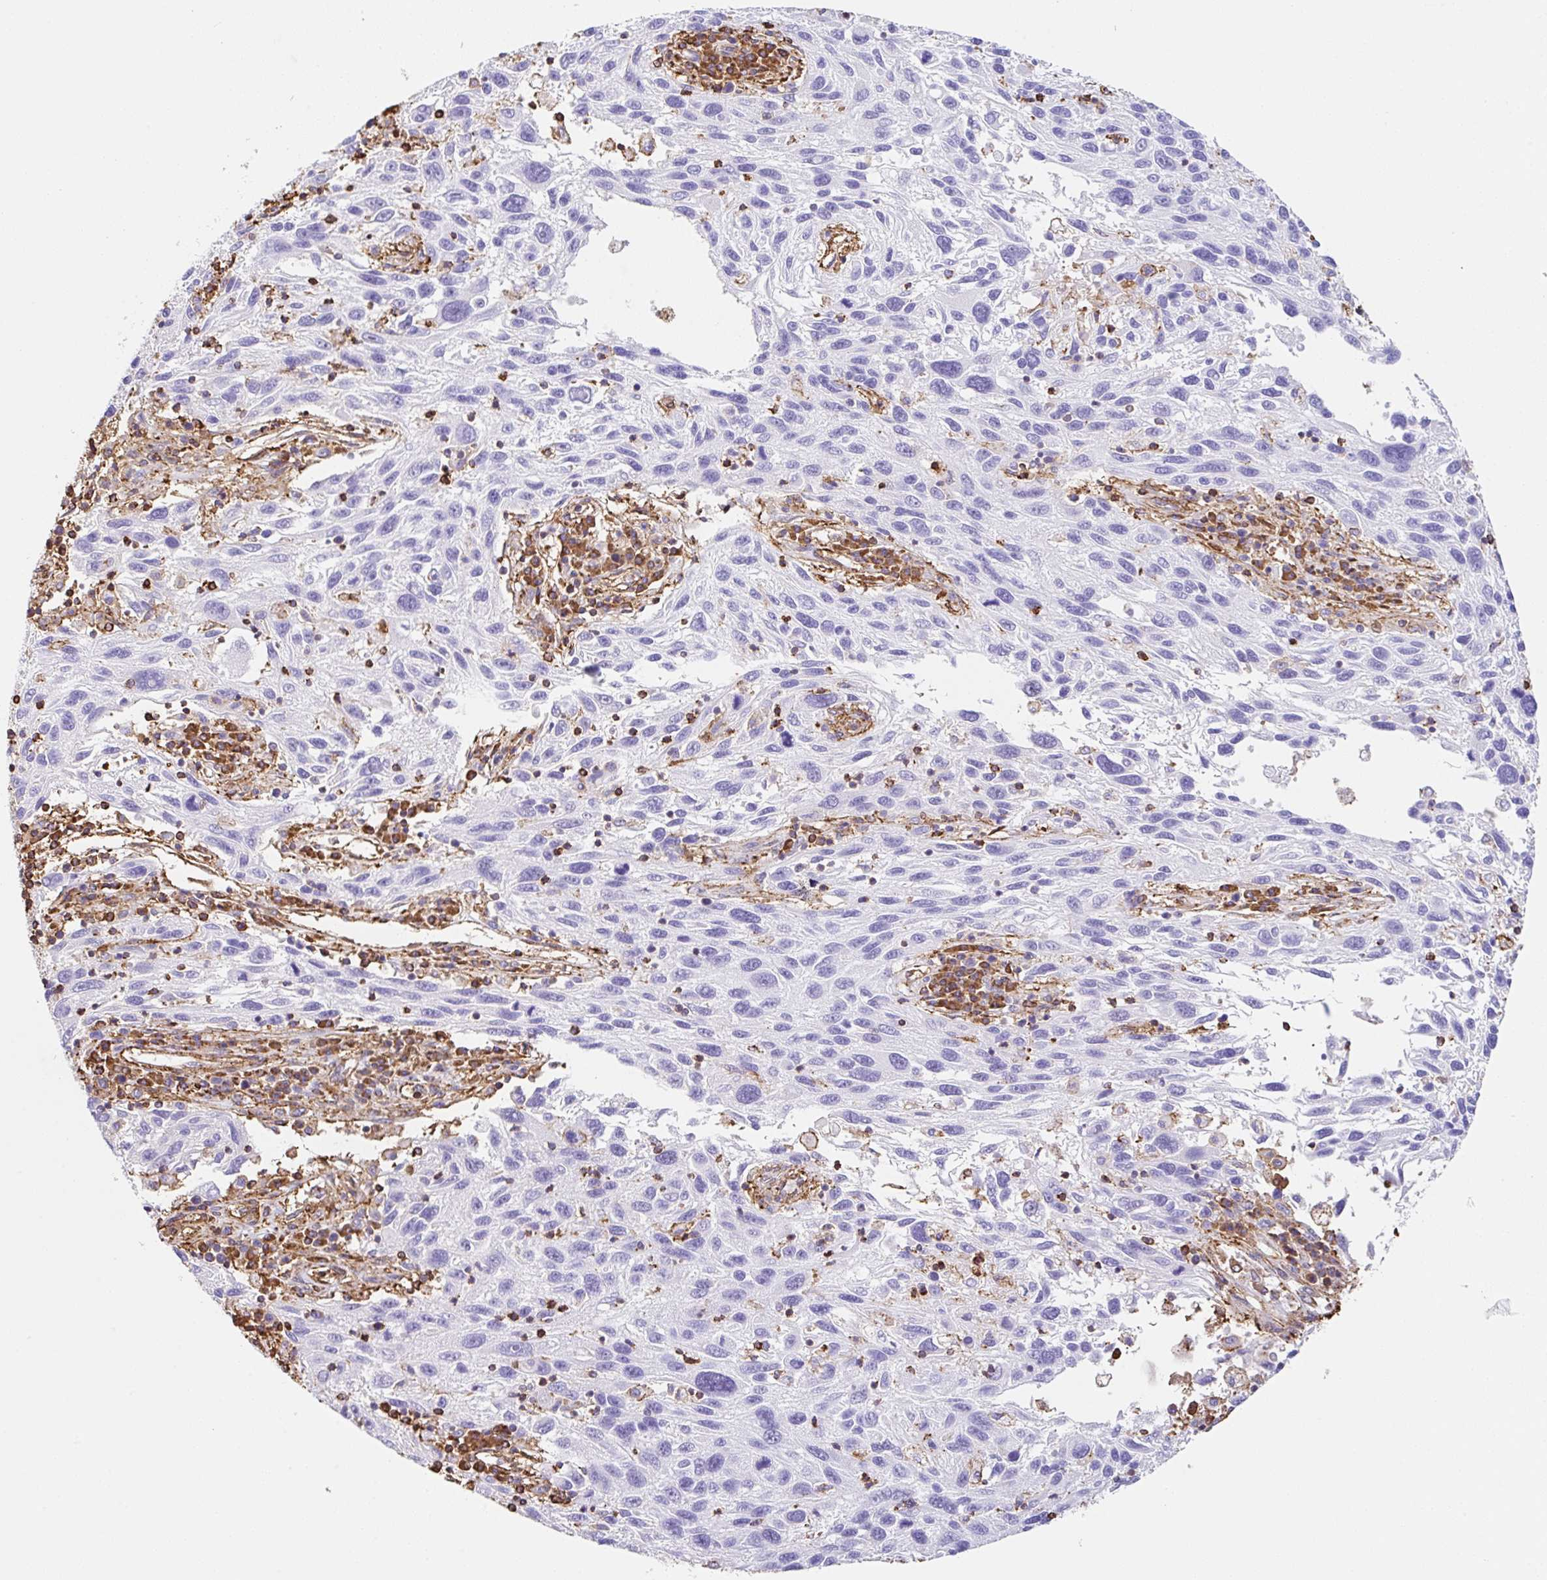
{"staining": {"intensity": "negative", "quantity": "none", "location": "none"}, "tissue": "melanoma", "cell_type": "Tumor cells", "image_type": "cancer", "snomed": [{"axis": "morphology", "description": "Malignant melanoma, NOS"}, {"axis": "topography", "description": "Skin"}], "caption": "This is an immunohistochemistry (IHC) image of human melanoma. There is no expression in tumor cells.", "gene": "MTTP", "patient": {"sex": "male", "age": 53}}